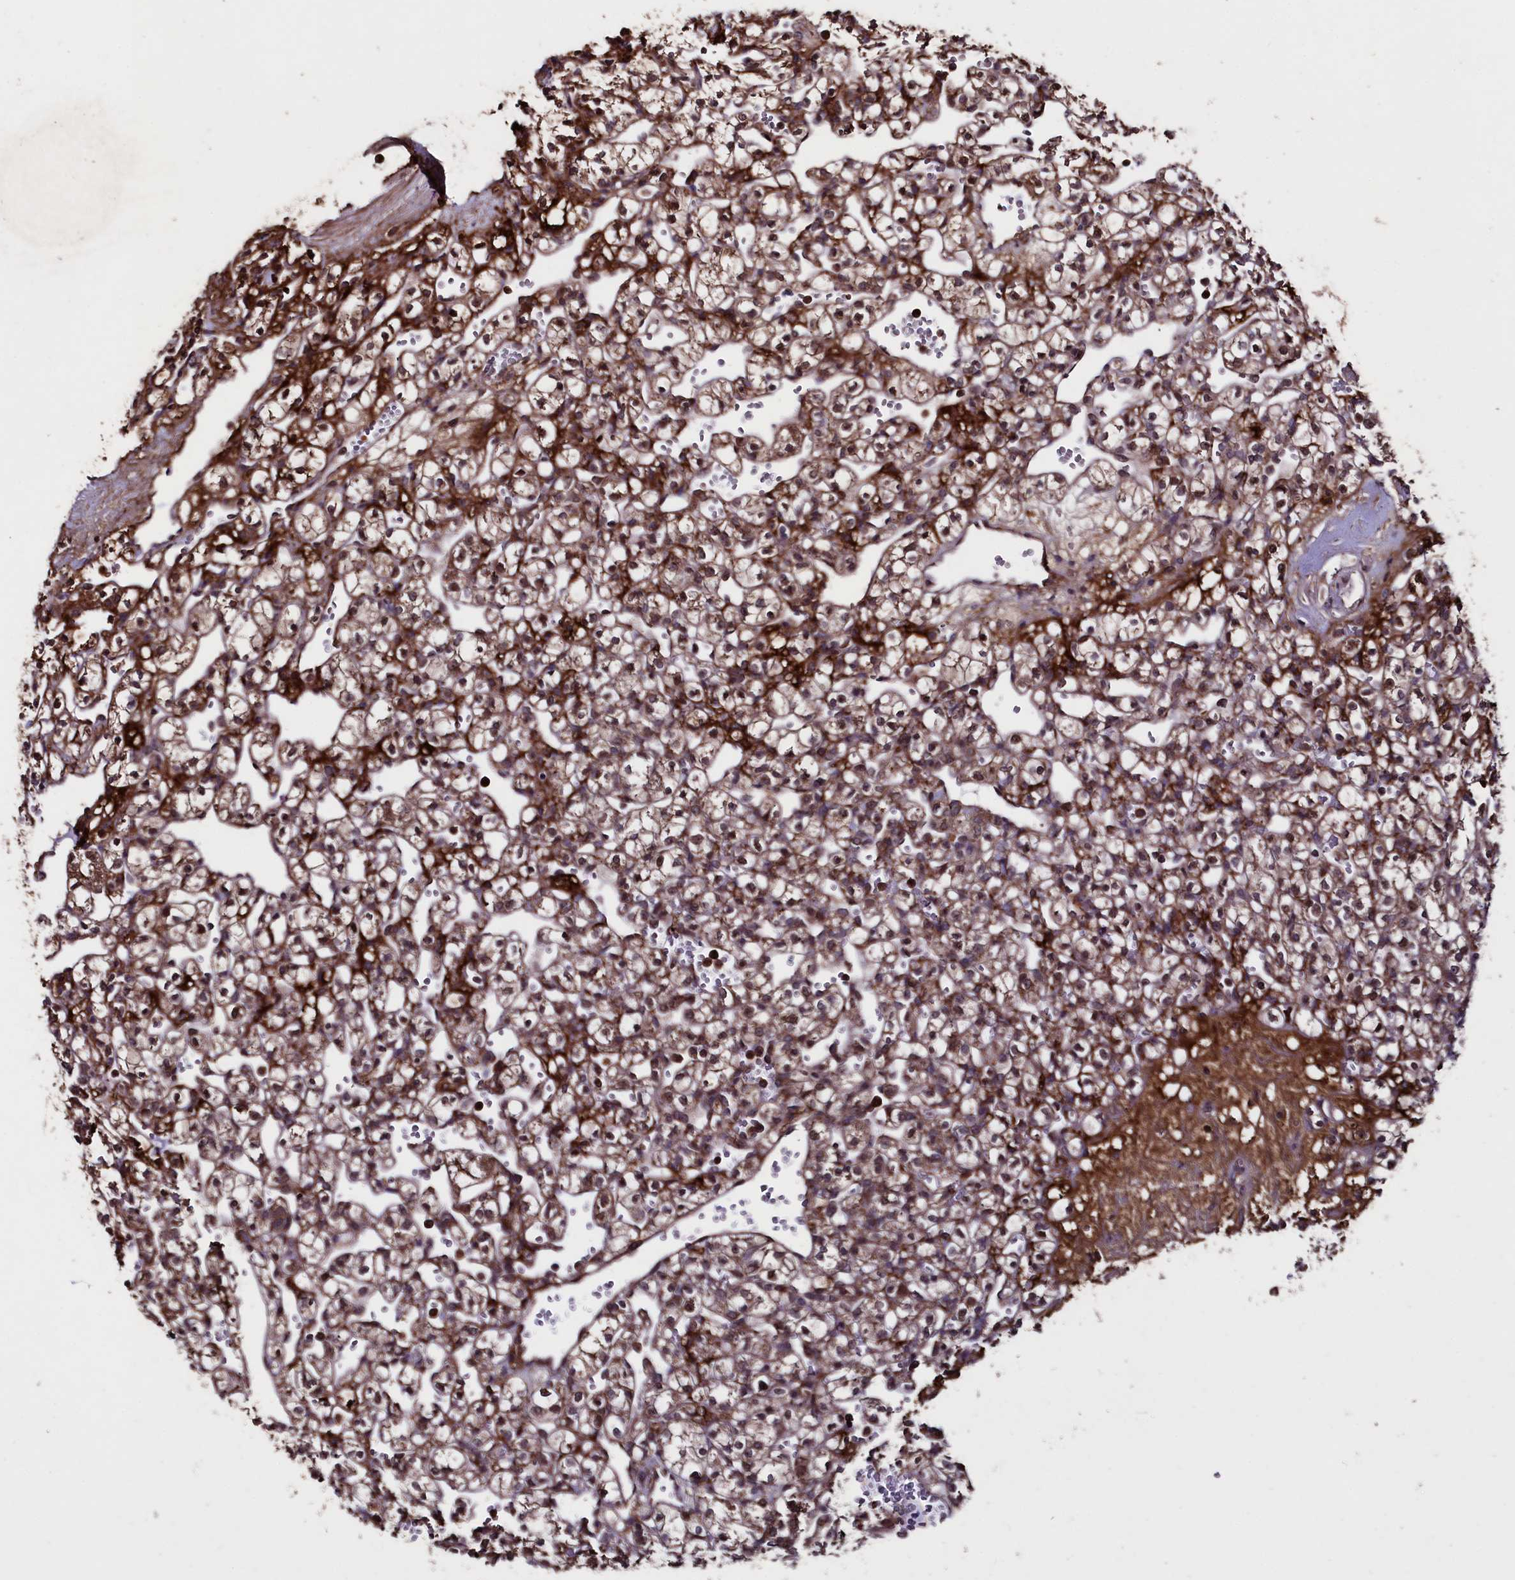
{"staining": {"intensity": "moderate", "quantity": ">75%", "location": "cytoplasmic/membranous"}, "tissue": "renal cancer", "cell_type": "Tumor cells", "image_type": "cancer", "snomed": [{"axis": "morphology", "description": "Adenocarcinoma, NOS"}, {"axis": "topography", "description": "Kidney"}], "caption": "Tumor cells reveal moderate cytoplasmic/membranous positivity in approximately >75% of cells in renal cancer (adenocarcinoma).", "gene": "MYO1H", "patient": {"sex": "female", "age": 59}}